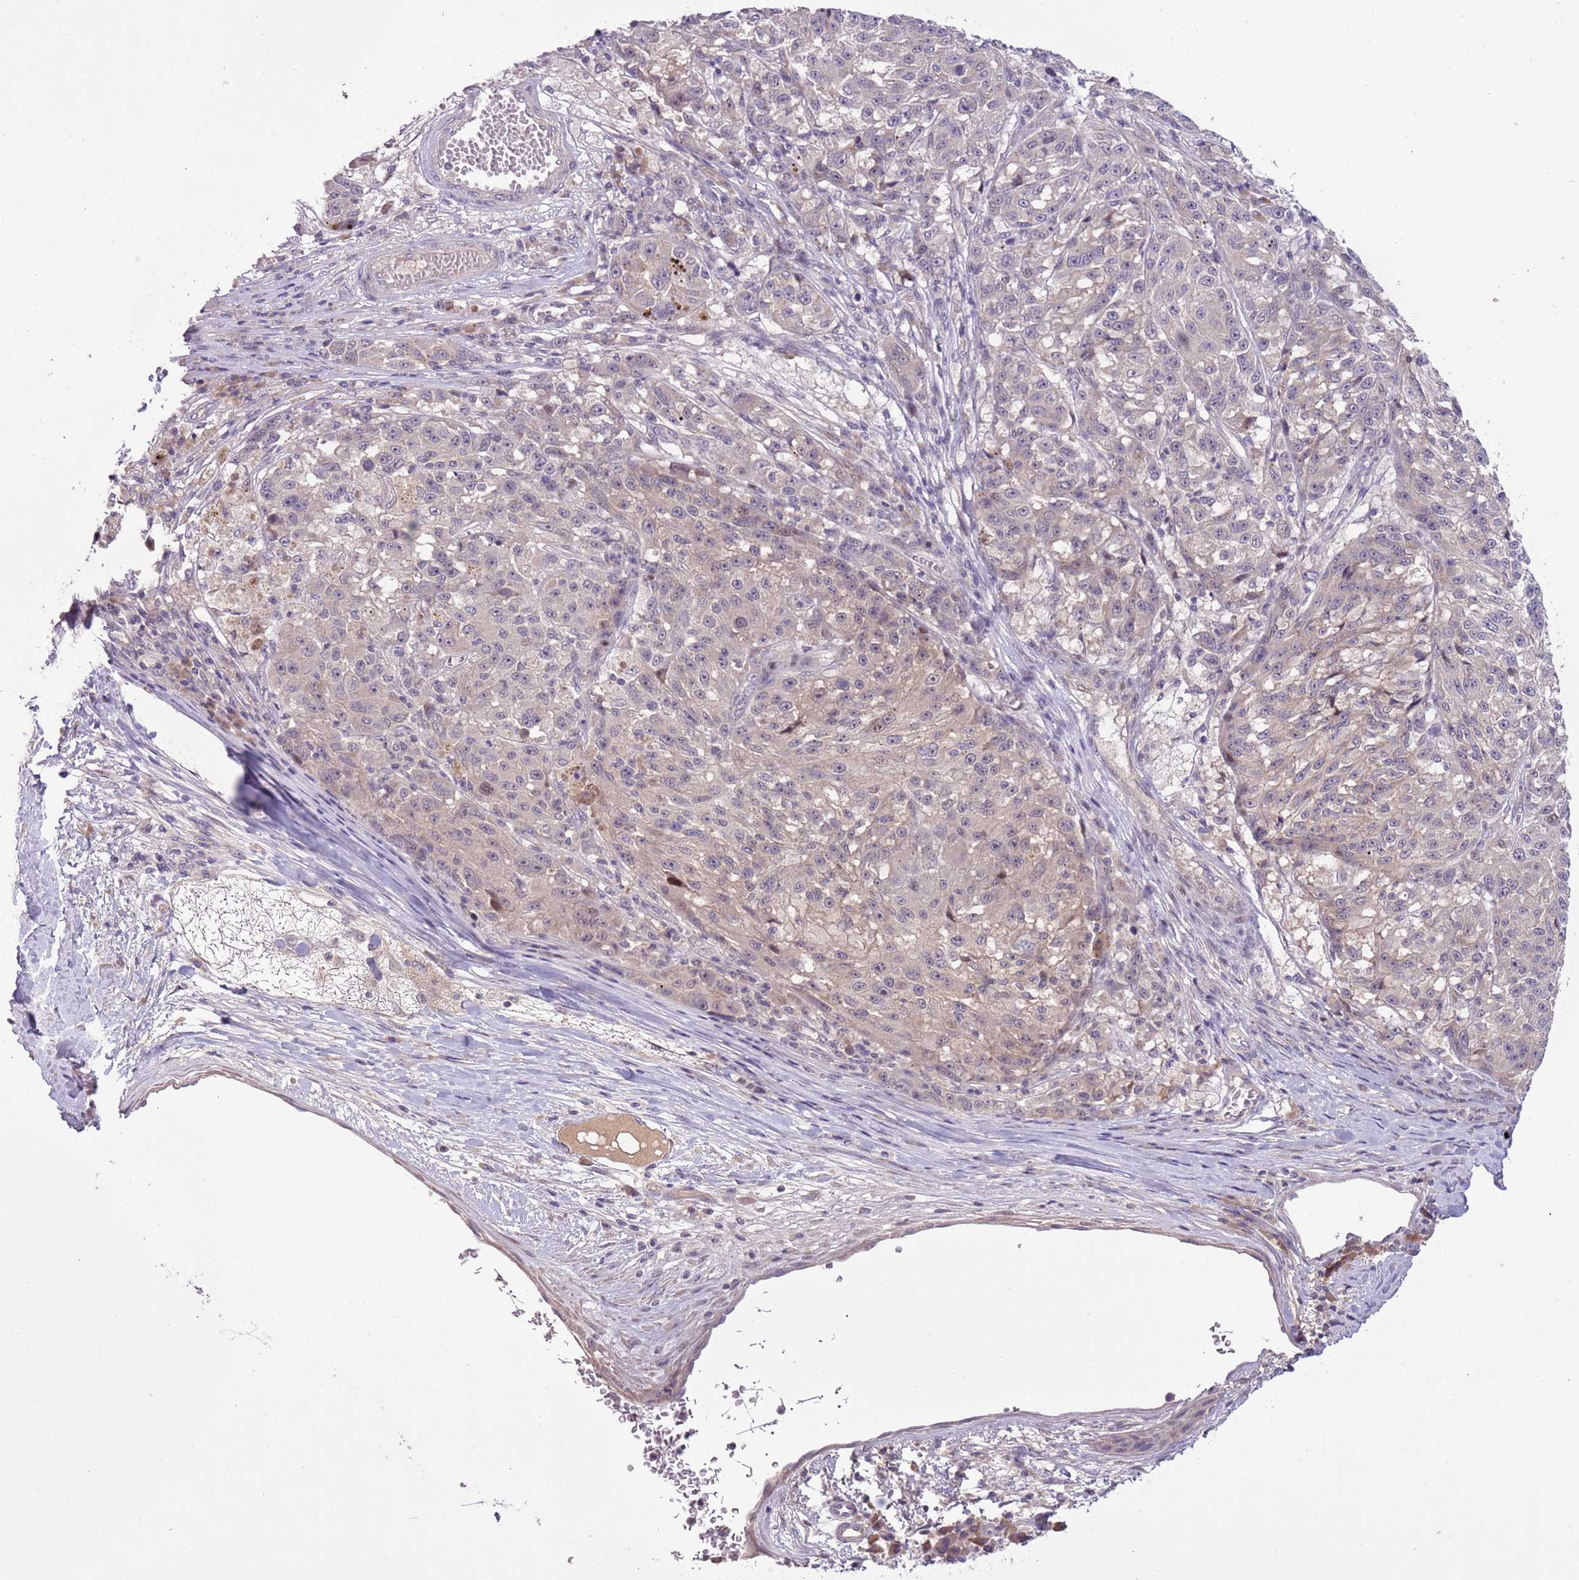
{"staining": {"intensity": "weak", "quantity": "<25%", "location": "cytoplasmic/membranous"}, "tissue": "melanoma", "cell_type": "Tumor cells", "image_type": "cancer", "snomed": [{"axis": "morphology", "description": "Malignant melanoma, NOS"}, {"axis": "topography", "description": "Skin"}], "caption": "A micrograph of human malignant melanoma is negative for staining in tumor cells. (Brightfield microscopy of DAB (3,3'-diaminobenzidine) IHC at high magnification).", "gene": "SHROOM3", "patient": {"sex": "male", "age": 53}}